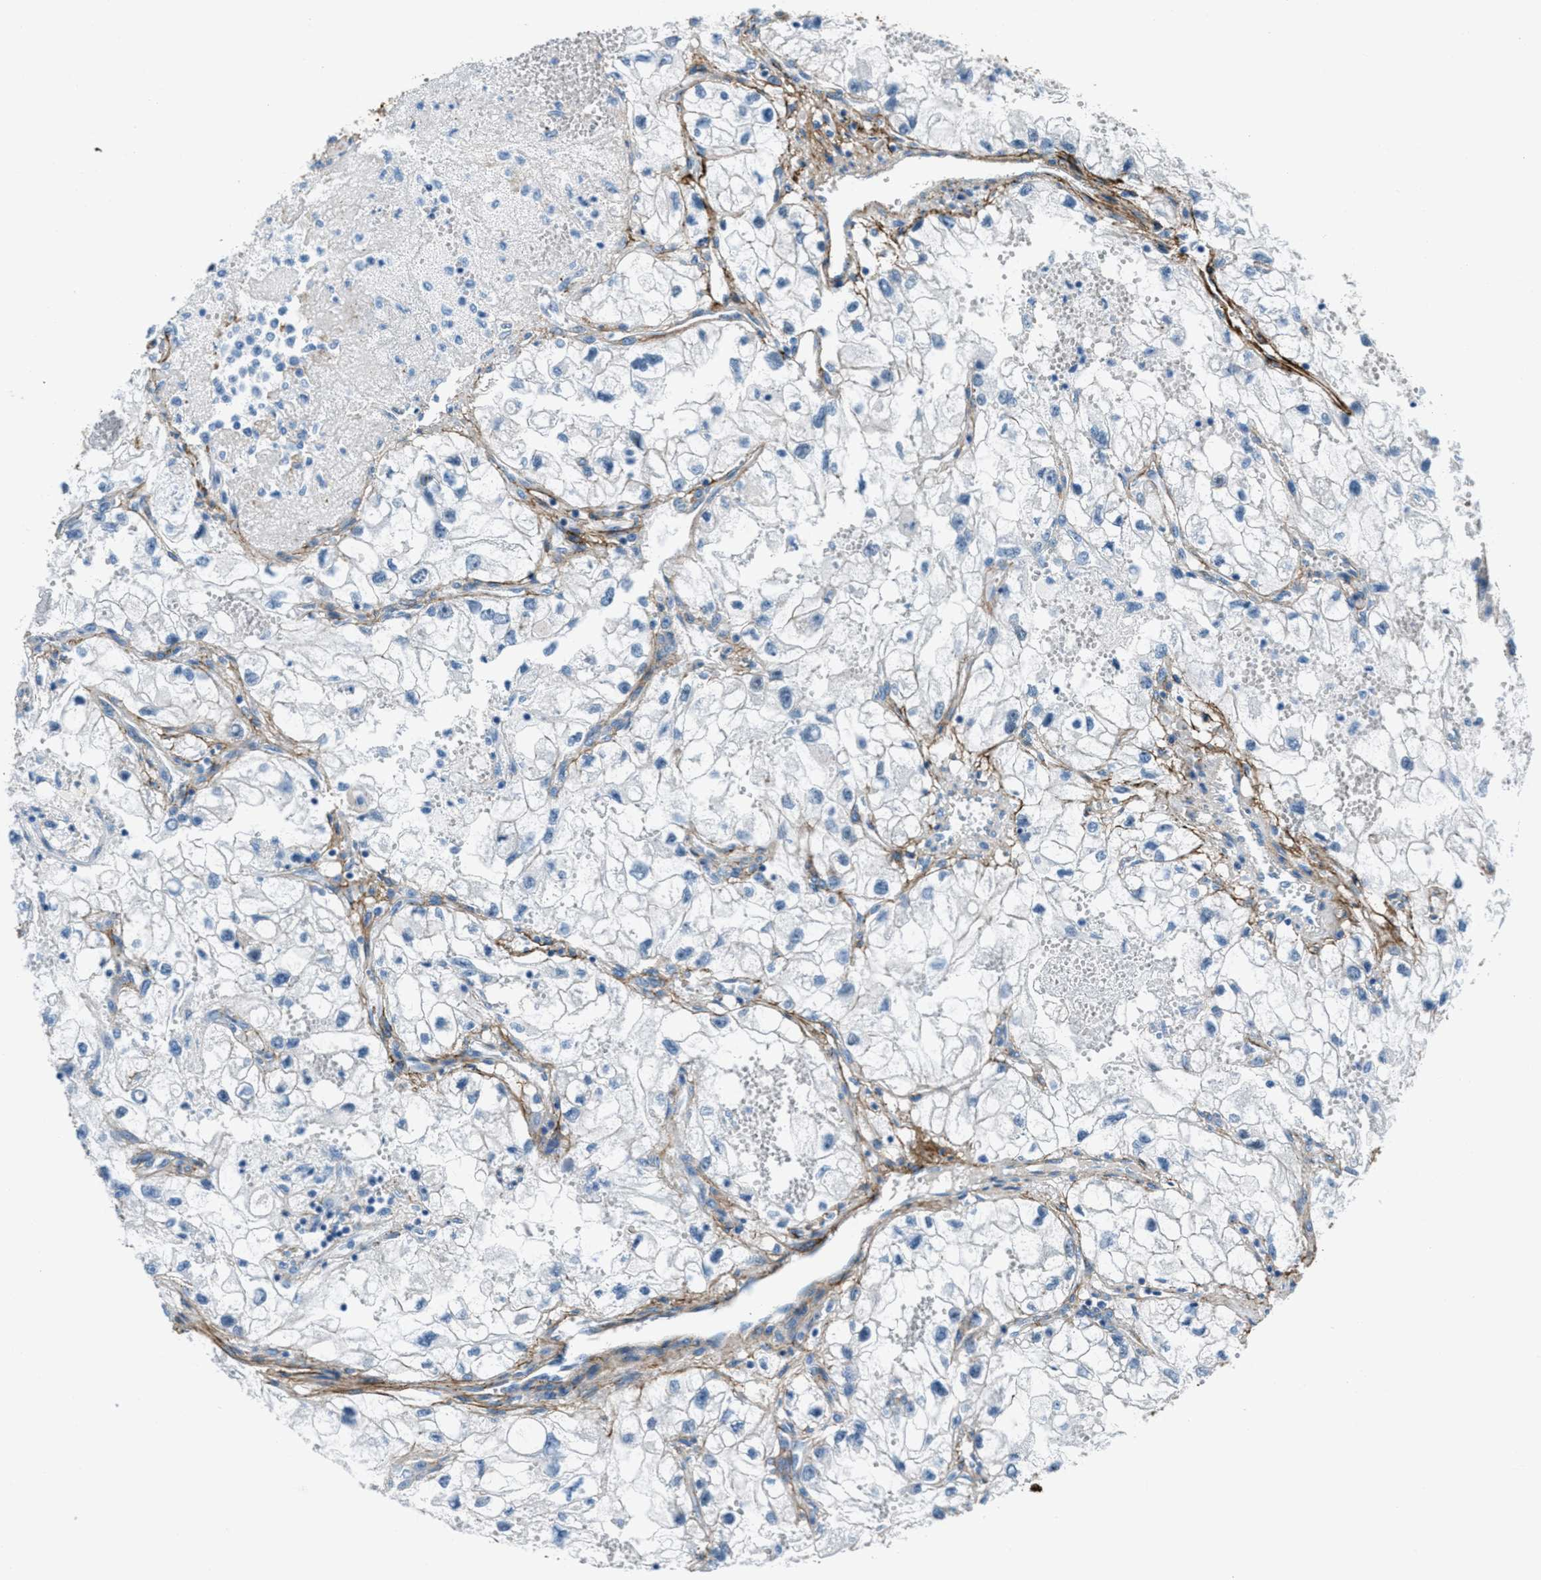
{"staining": {"intensity": "negative", "quantity": "none", "location": "none"}, "tissue": "renal cancer", "cell_type": "Tumor cells", "image_type": "cancer", "snomed": [{"axis": "morphology", "description": "Adenocarcinoma, NOS"}, {"axis": "topography", "description": "Kidney"}], "caption": "IHC image of human adenocarcinoma (renal) stained for a protein (brown), which shows no expression in tumor cells.", "gene": "FBN1", "patient": {"sex": "female", "age": 70}}